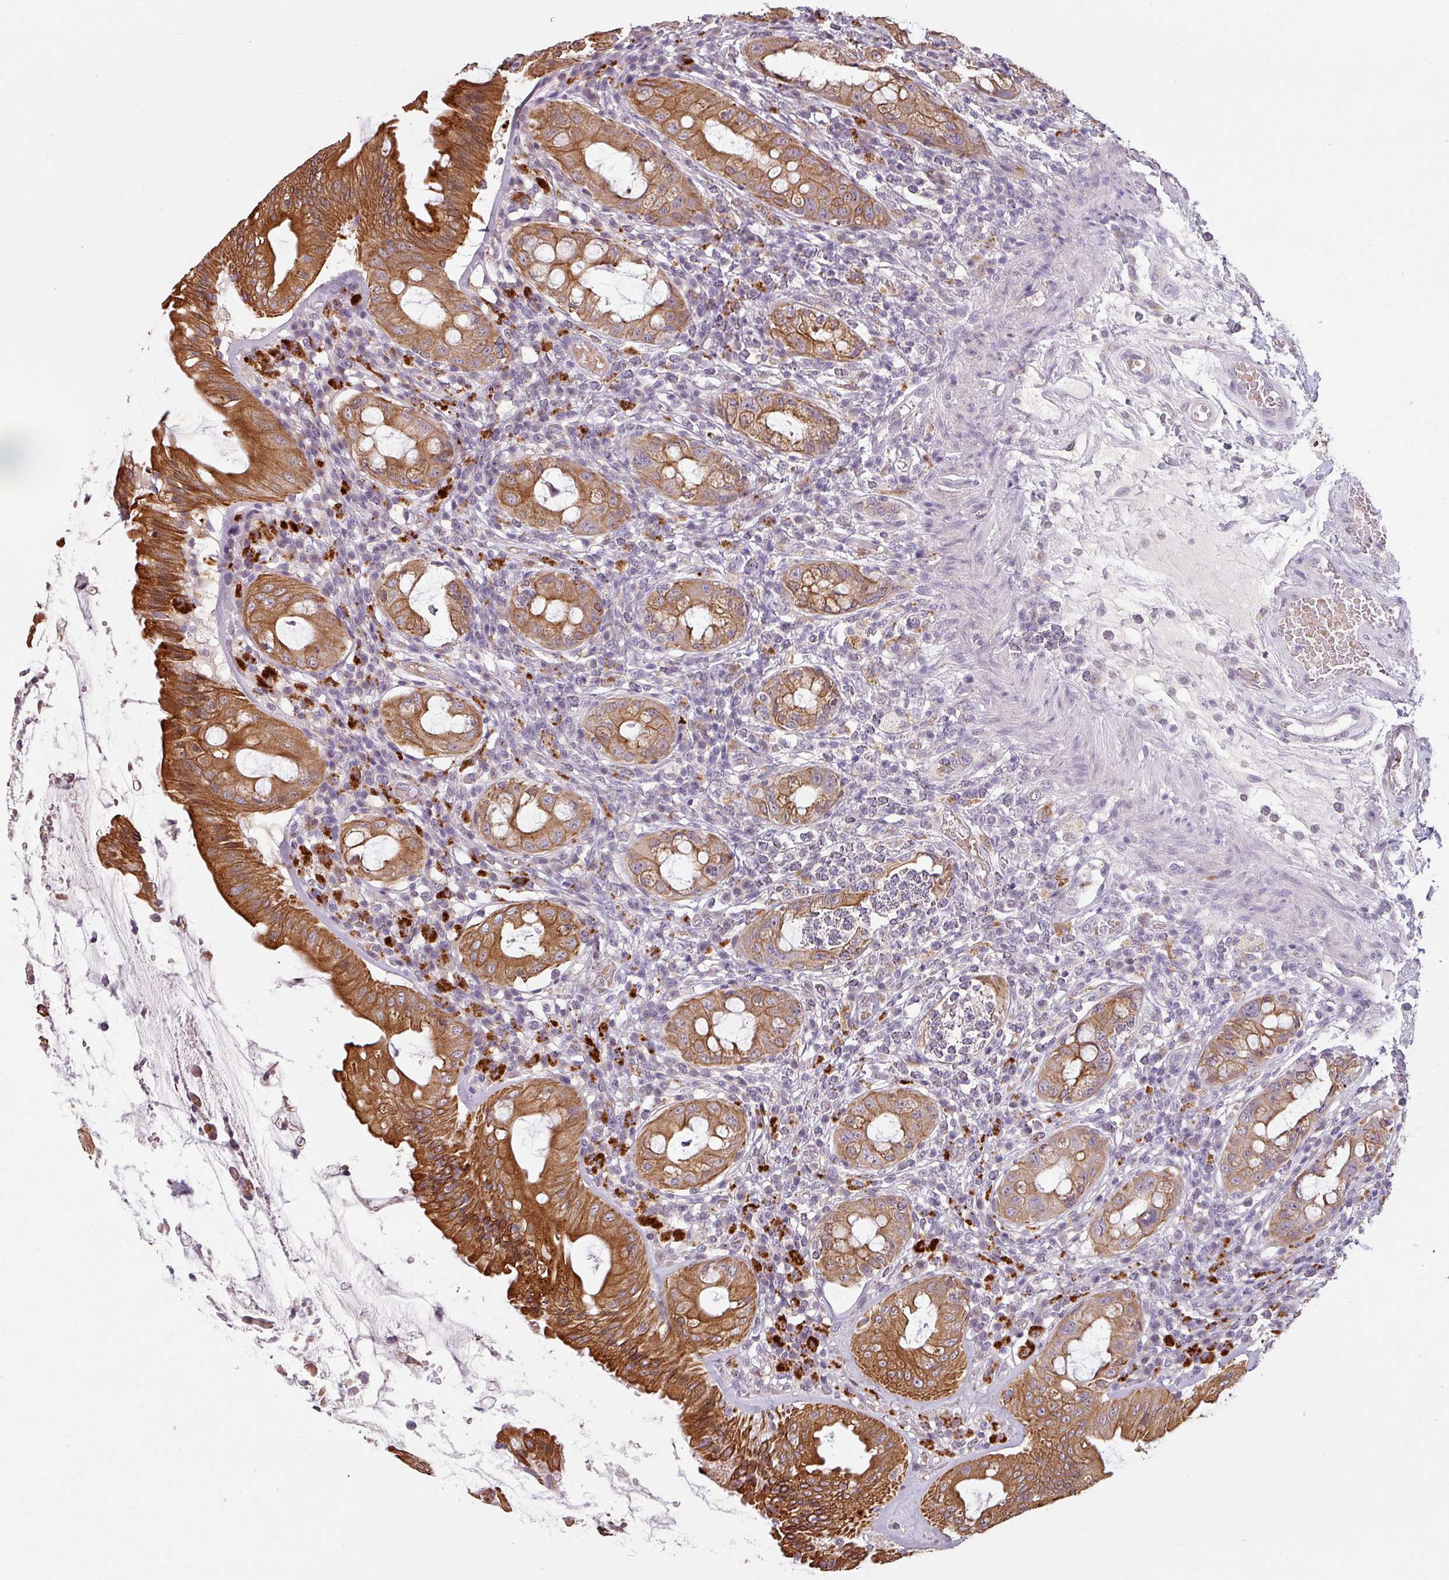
{"staining": {"intensity": "strong", "quantity": ">75%", "location": "cytoplasmic/membranous"}, "tissue": "rectum", "cell_type": "Glandular cells", "image_type": "normal", "snomed": [{"axis": "morphology", "description": "Normal tissue, NOS"}, {"axis": "topography", "description": "Rectum"}], "caption": "Immunohistochemical staining of benign human rectum exhibits >75% levels of strong cytoplasmic/membranous protein staining in about >75% of glandular cells.", "gene": "LYPLA1", "patient": {"sex": "female", "age": 57}}